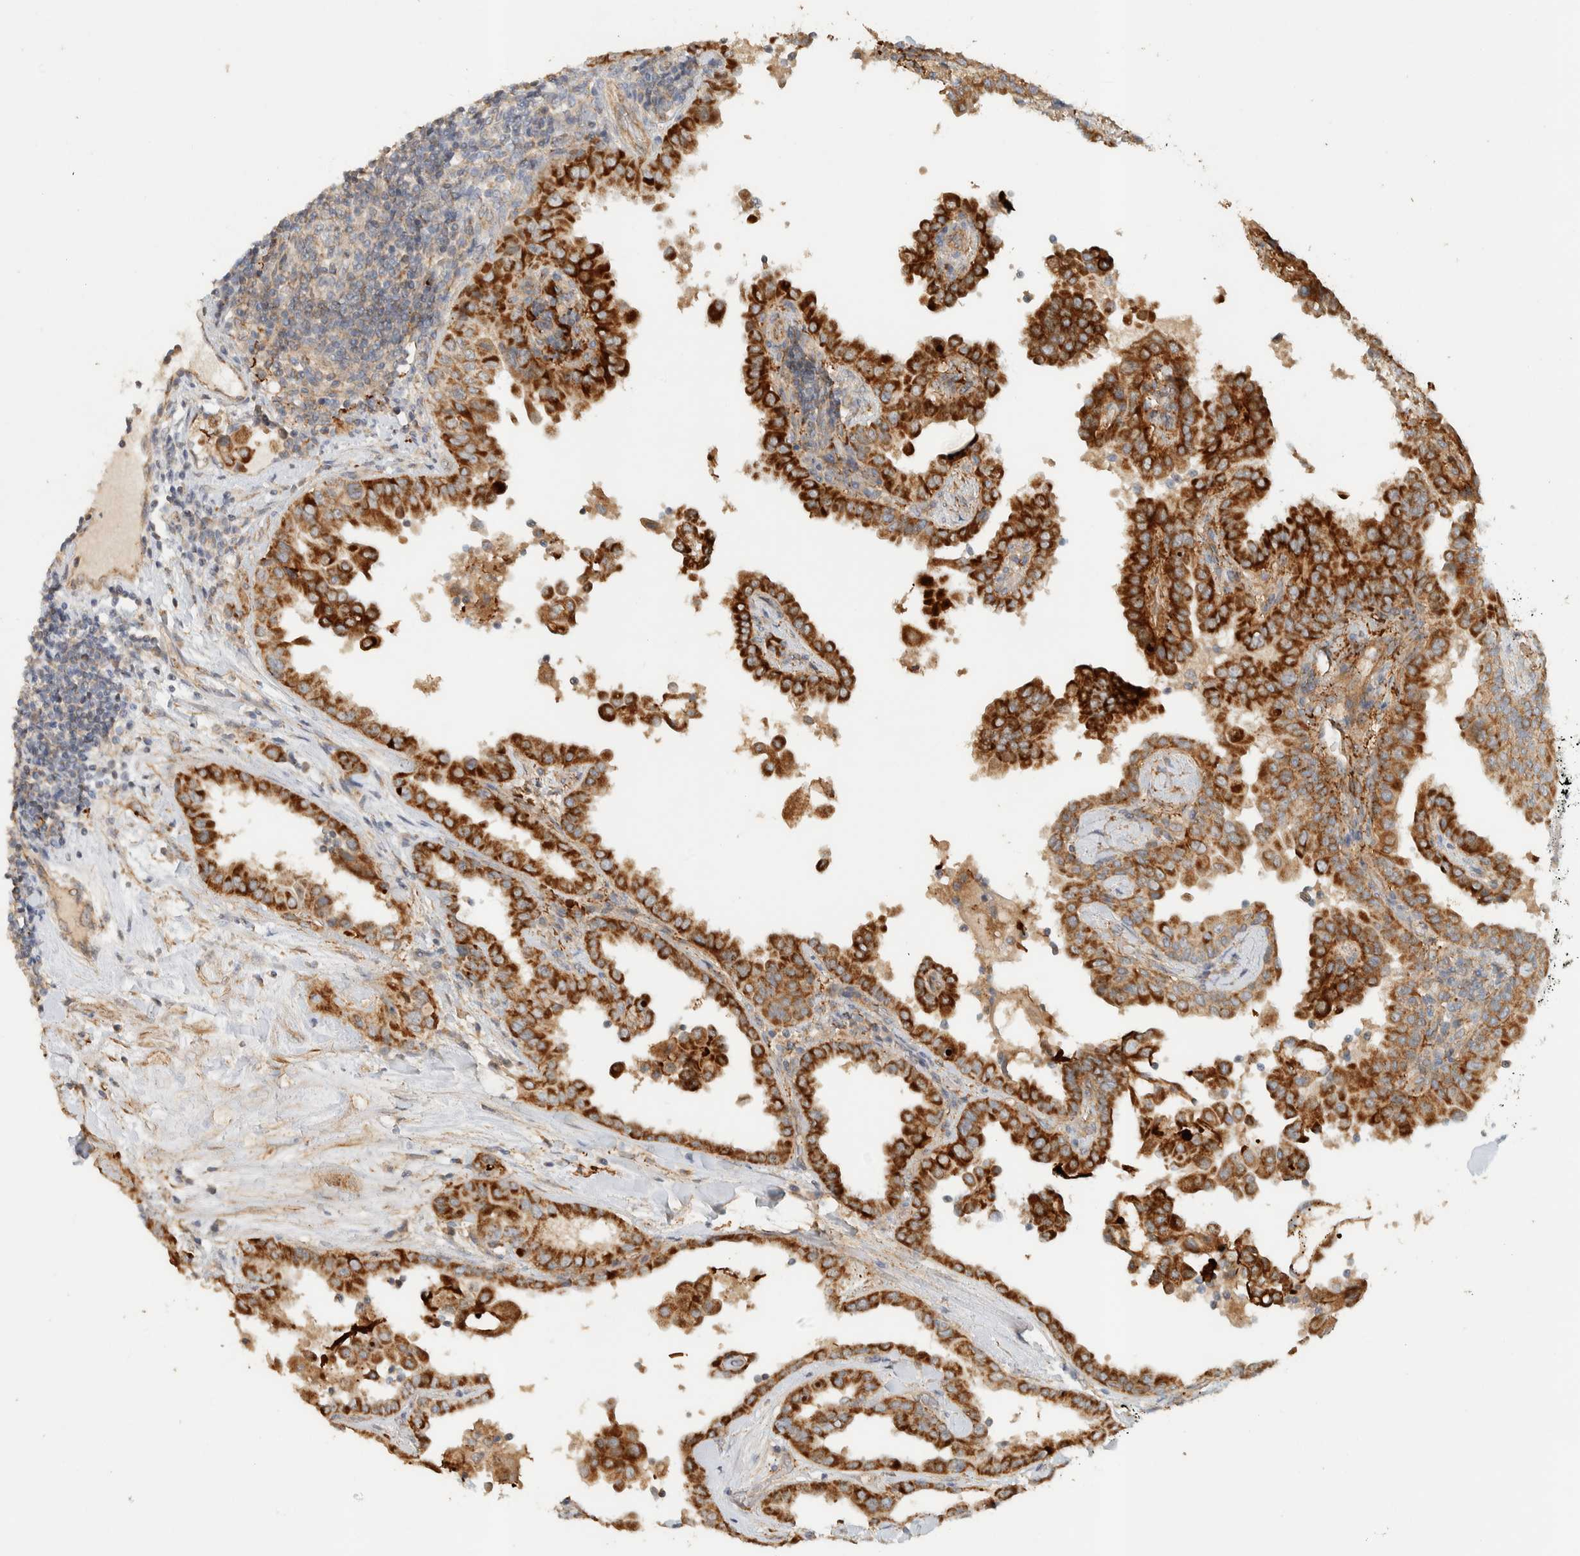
{"staining": {"intensity": "strong", "quantity": ">75%", "location": "cytoplasmic/membranous"}, "tissue": "thyroid cancer", "cell_type": "Tumor cells", "image_type": "cancer", "snomed": [{"axis": "morphology", "description": "Papillary adenocarcinoma, NOS"}, {"axis": "topography", "description": "Thyroid gland"}], "caption": "Thyroid cancer stained with DAB (3,3'-diaminobenzidine) IHC exhibits high levels of strong cytoplasmic/membranous expression in about >75% of tumor cells.", "gene": "PDE7B", "patient": {"sex": "male", "age": 33}}